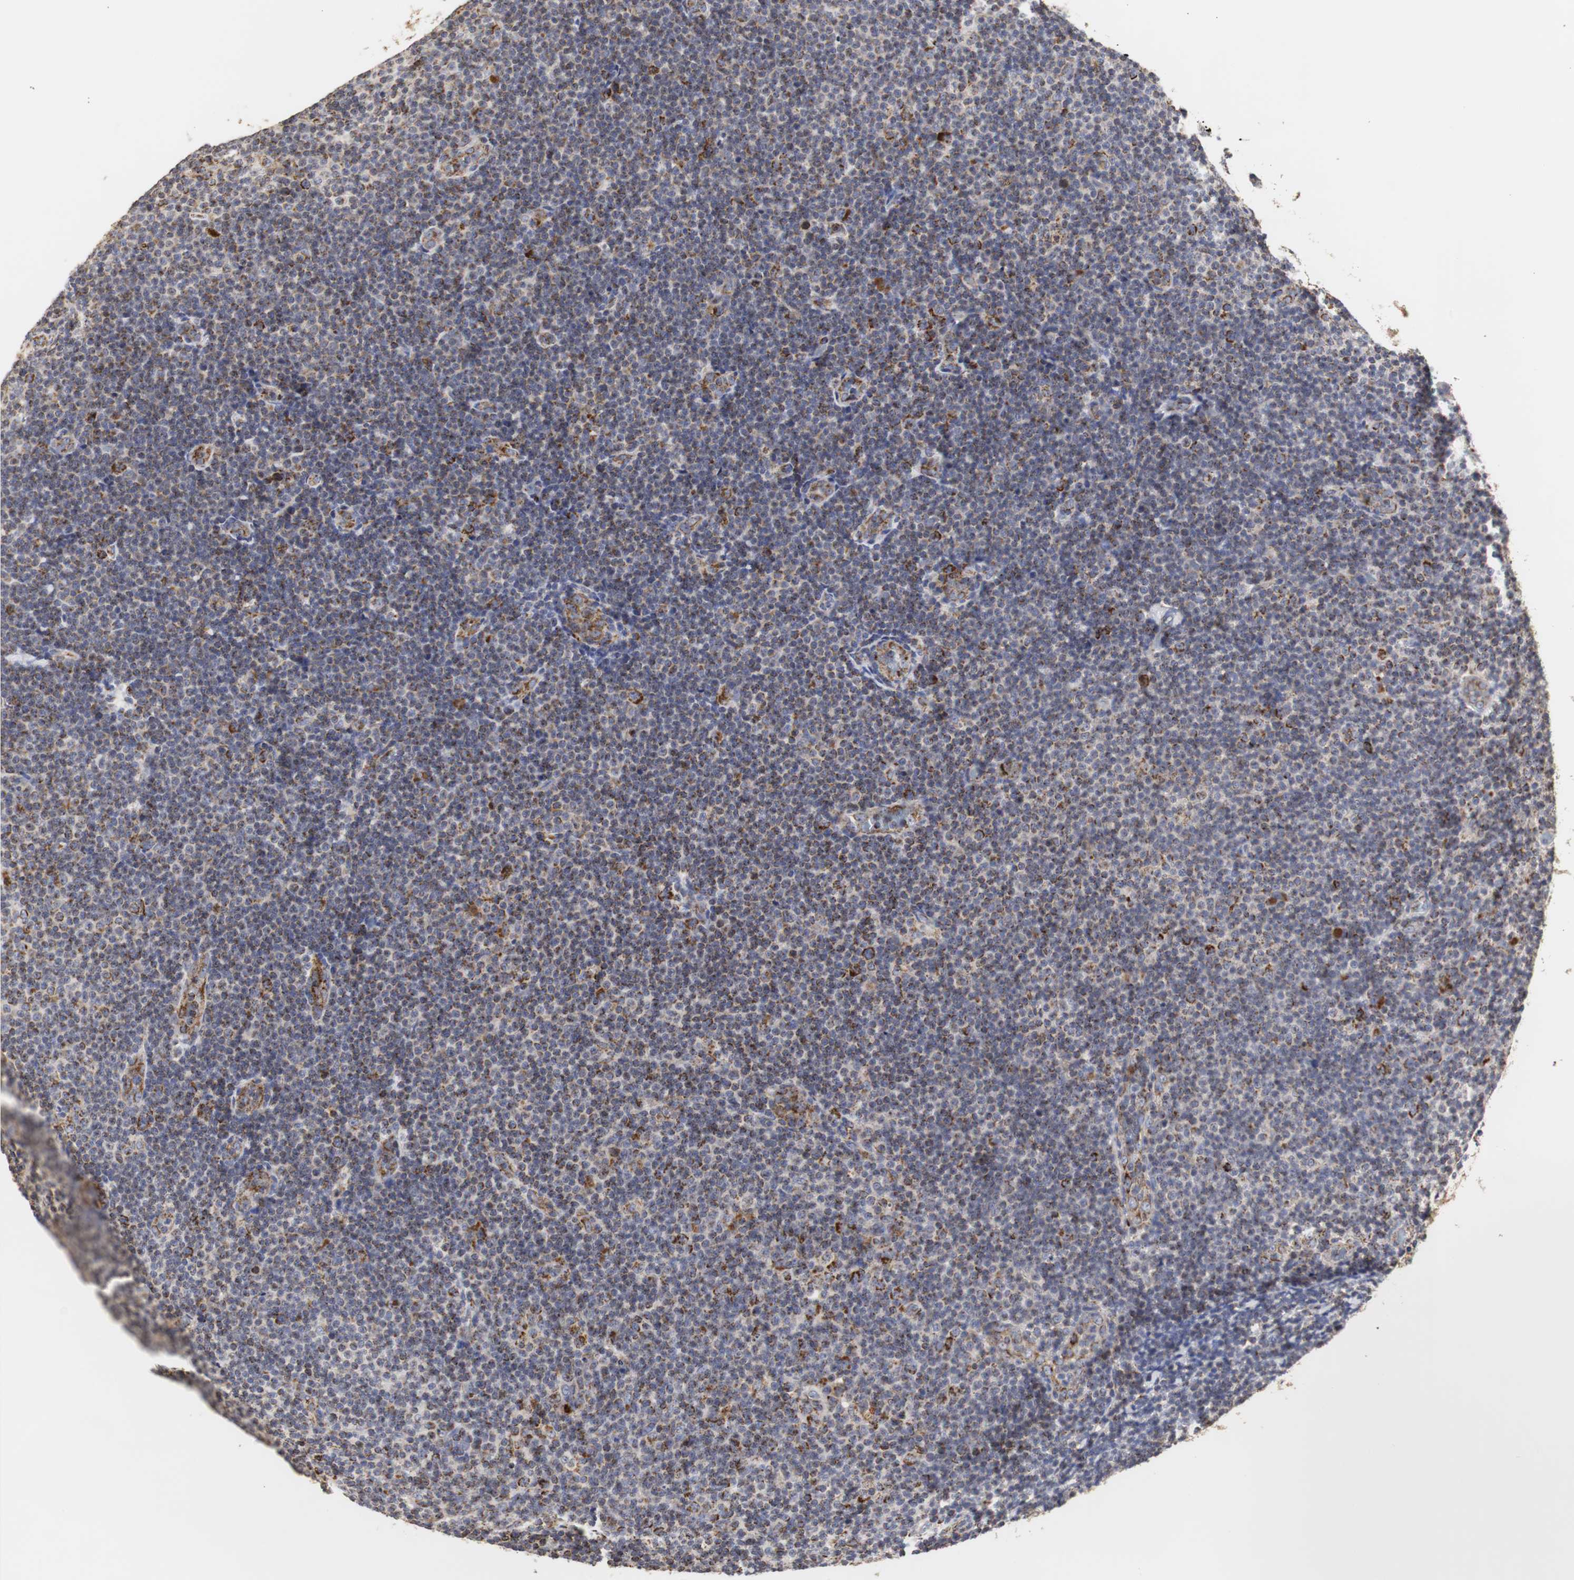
{"staining": {"intensity": "strong", "quantity": "25%-75%", "location": "cytoplasmic/membranous"}, "tissue": "lymphoma", "cell_type": "Tumor cells", "image_type": "cancer", "snomed": [{"axis": "morphology", "description": "Malignant lymphoma, non-Hodgkin's type, Low grade"}, {"axis": "topography", "description": "Lymph node"}], "caption": "Immunohistochemistry staining of low-grade malignant lymphoma, non-Hodgkin's type, which displays high levels of strong cytoplasmic/membranous expression in approximately 25%-75% of tumor cells indicating strong cytoplasmic/membranous protein staining. The staining was performed using DAB (brown) for protein detection and nuclei were counterstained in hematoxylin (blue).", "gene": "HSD17B10", "patient": {"sex": "male", "age": 83}}